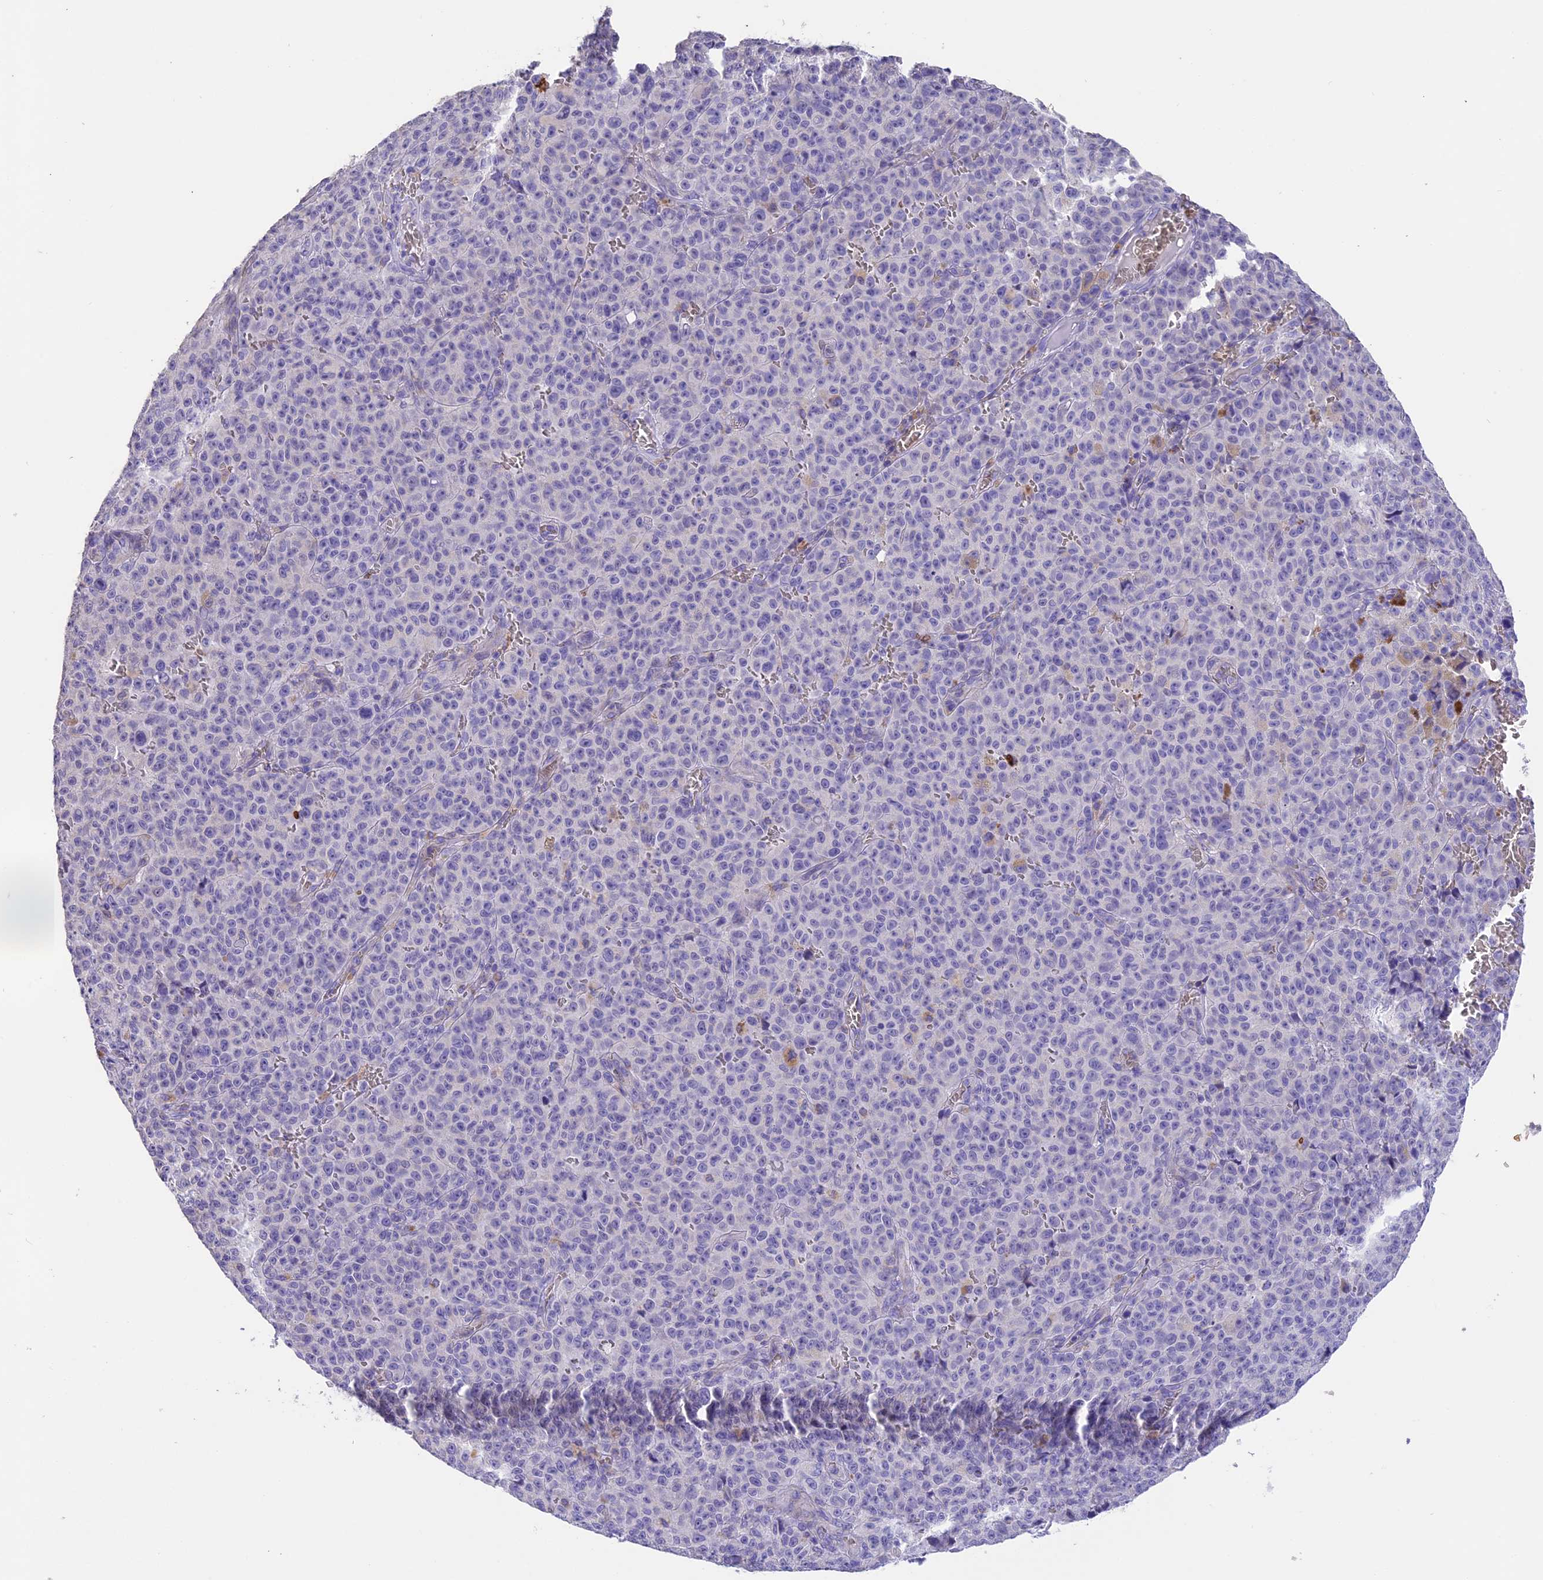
{"staining": {"intensity": "negative", "quantity": "none", "location": "none"}, "tissue": "melanoma", "cell_type": "Tumor cells", "image_type": "cancer", "snomed": [{"axis": "morphology", "description": "Malignant melanoma, NOS"}, {"axis": "topography", "description": "Skin"}], "caption": "High magnification brightfield microscopy of malignant melanoma stained with DAB (brown) and counterstained with hematoxylin (blue): tumor cells show no significant positivity. Nuclei are stained in blue.", "gene": "TNNC2", "patient": {"sex": "female", "age": 82}}